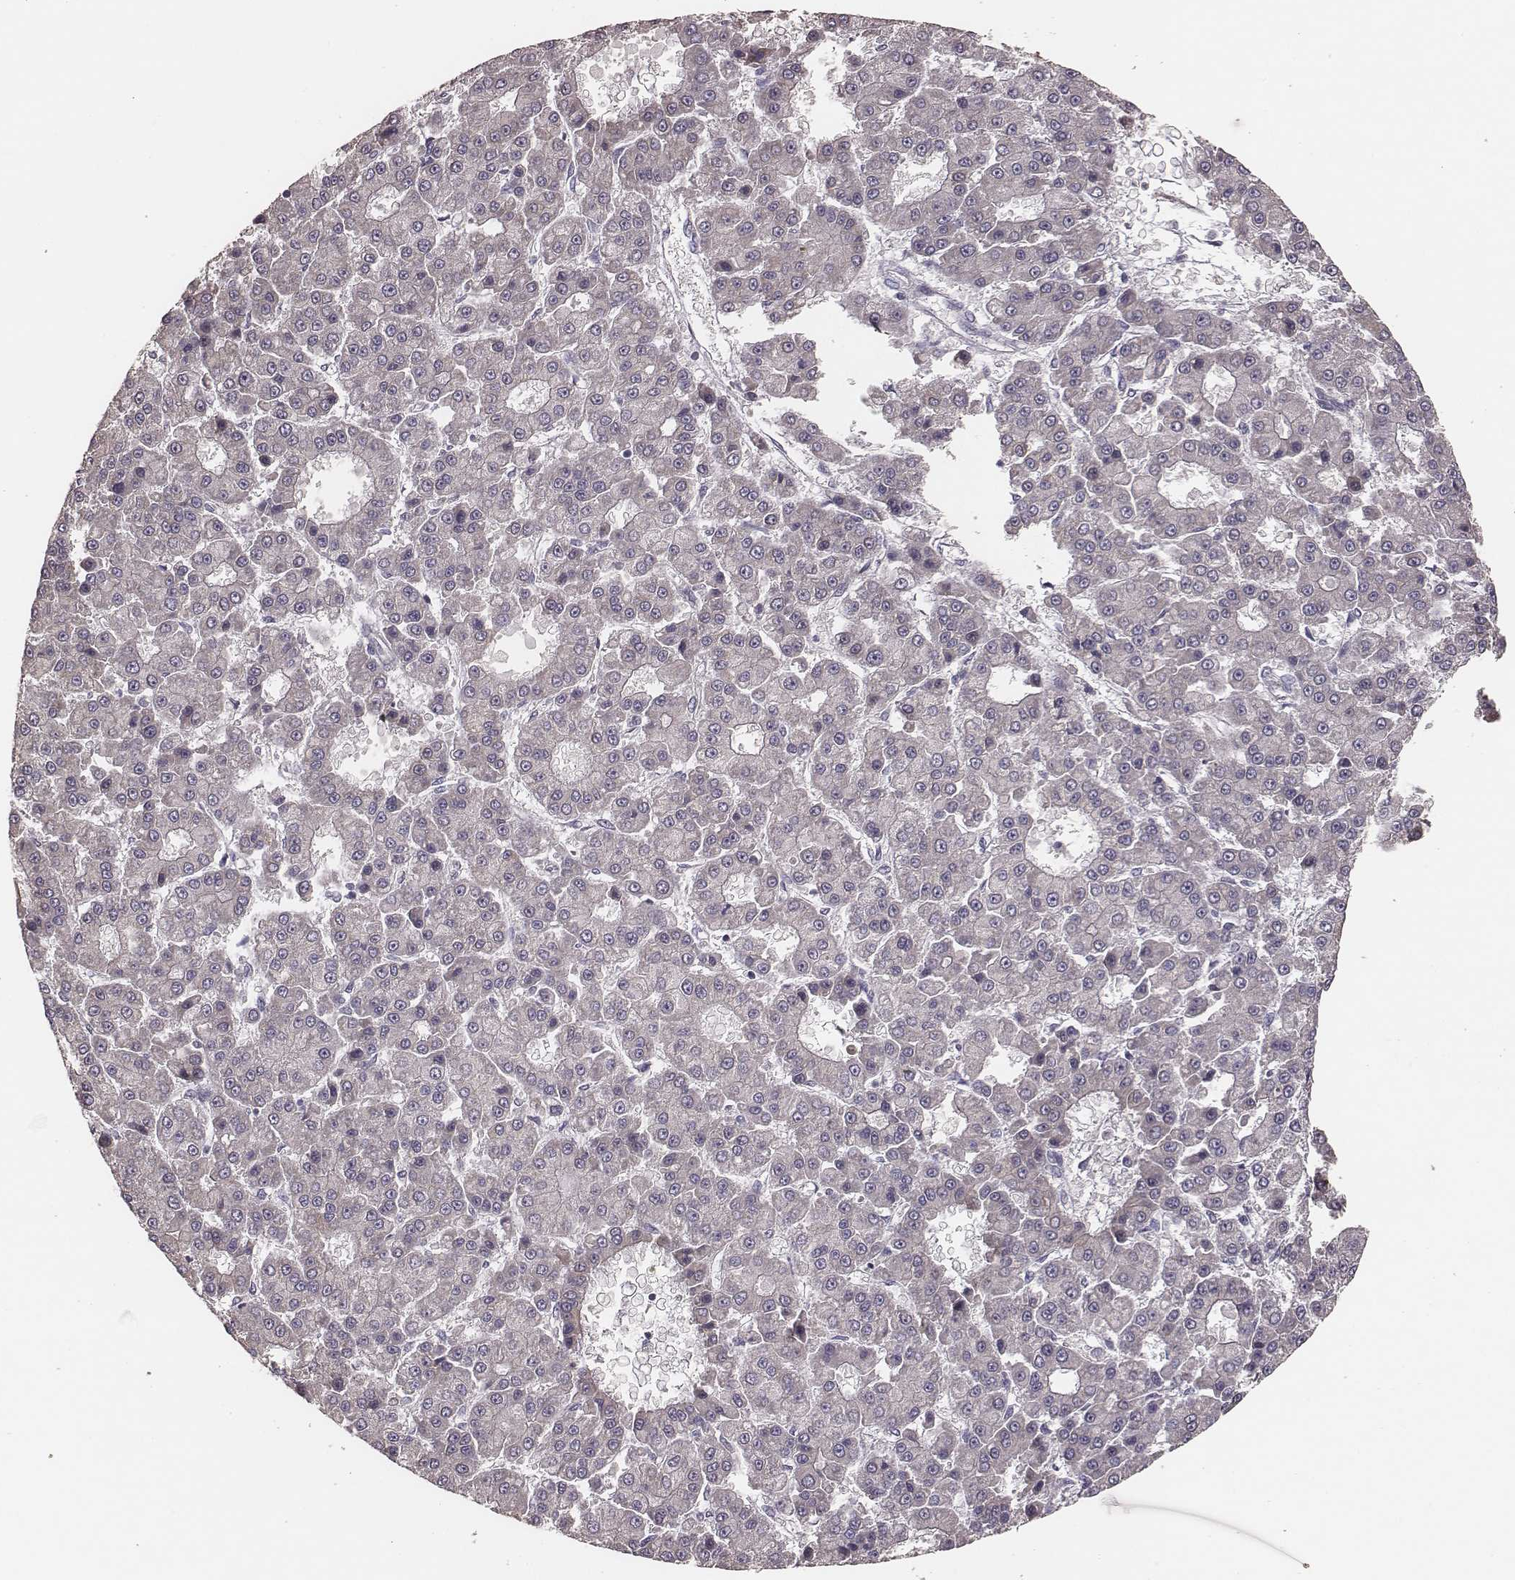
{"staining": {"intensity": "negative", "quantity": "none", "location": "none"}, "tissue": "liver cancer", "cell_type": "Tumor cells", "image_type": "cancer", "snomed": [{"axis": "morphology", "description": "Carcinoma, Hepatocellular, NOS"}, {"axis": "topography", "description": "Liver"}], "caption": "Immunohistochemistry of human liver cancer (hepatocellular carcinoma) shows no expression in tumor cells. (DAB (3,3'-diaminobenzidine) IHC, high magnification).", "gene": "HAVCR1", "patient": {"sex": "male", "age": 70}}